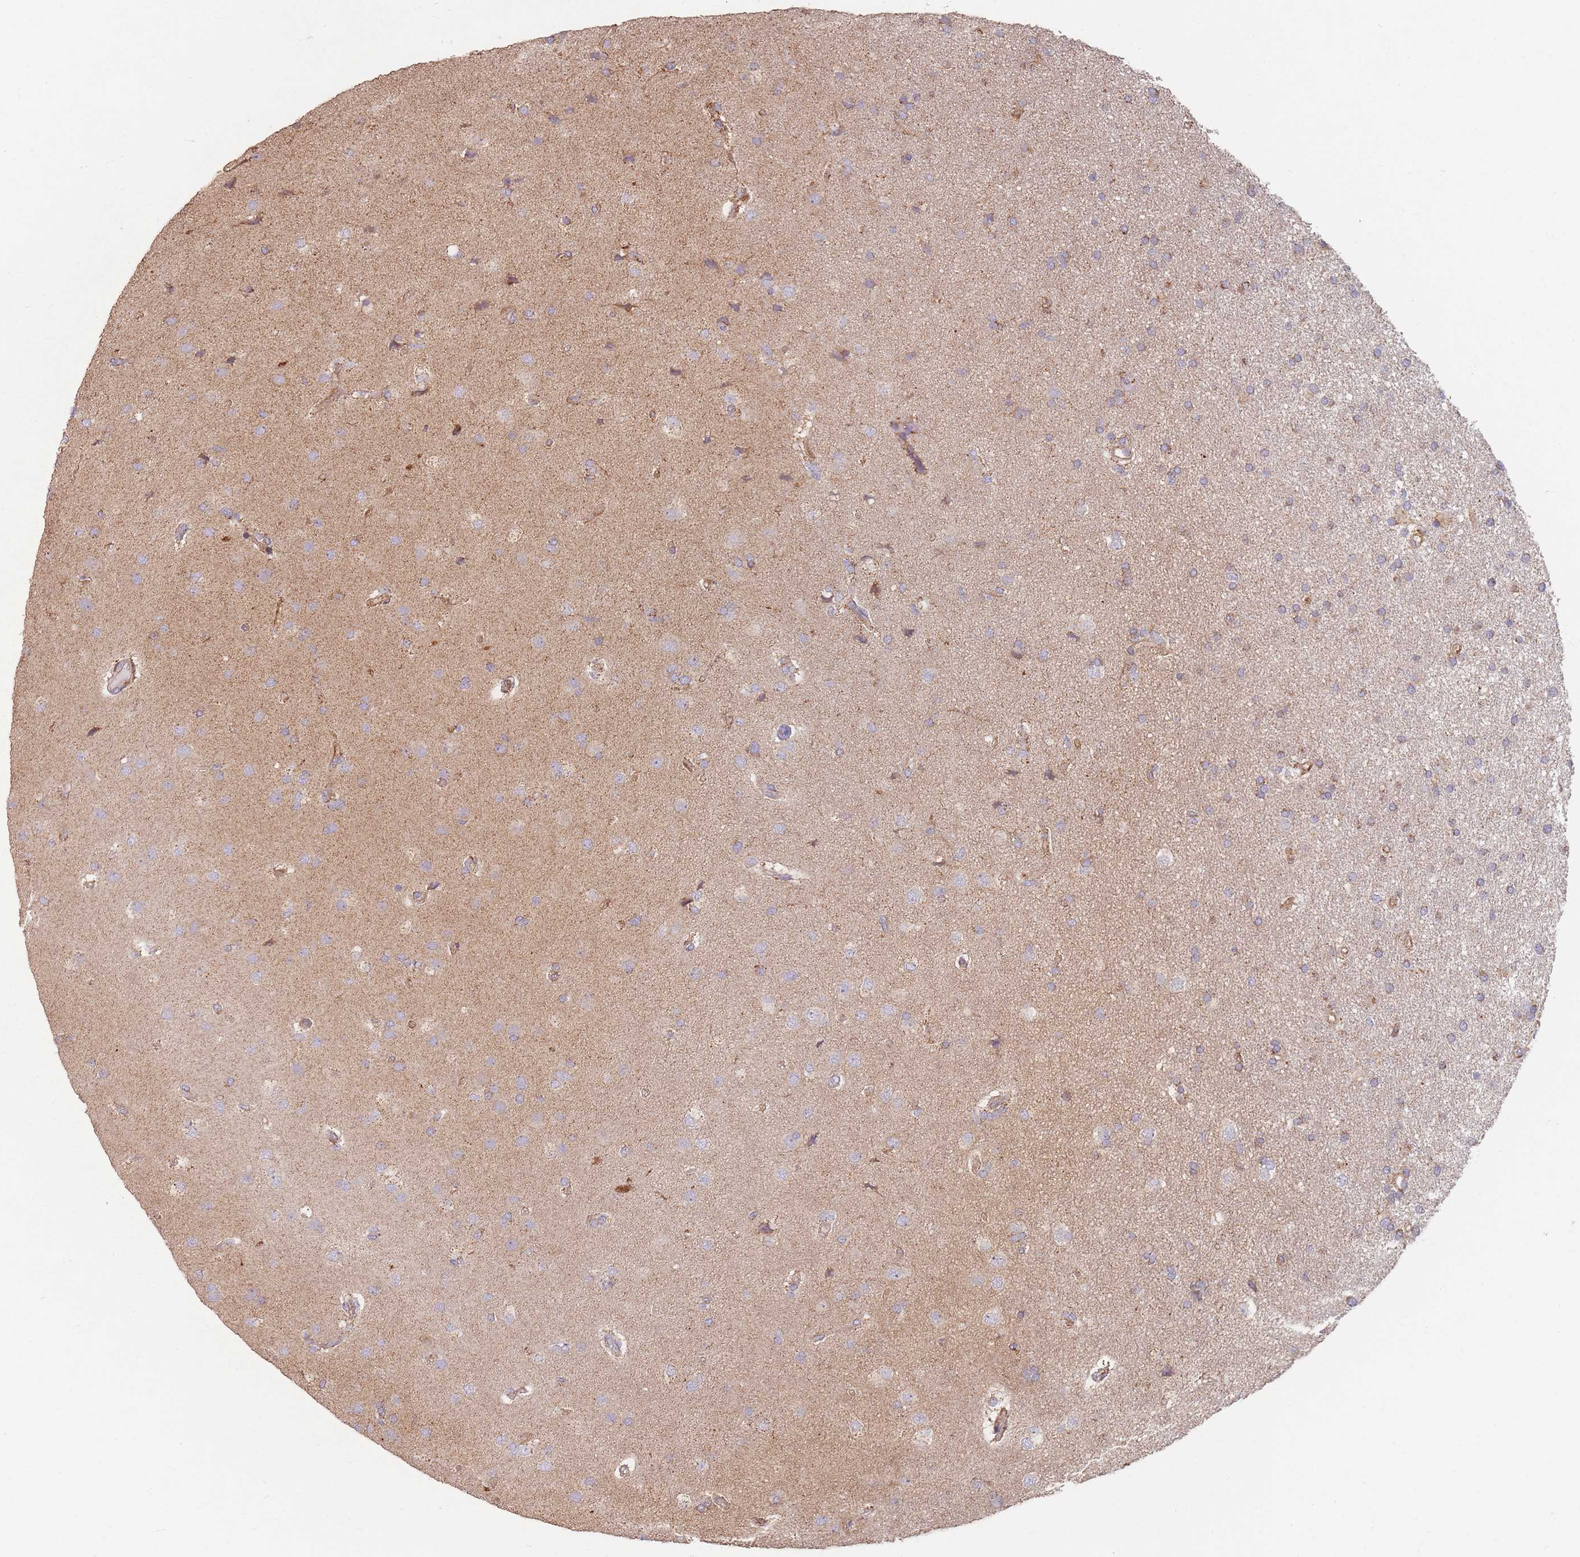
{"staining": {"intensity": "moderate", "quantity": ">75%", "location": "cytoplasmic/membranous"}, "tissue": "glioma", "cell_type": "Tumor cells", "image_type": "cancer", "snomed": [{"axis": "morphology", "description": "Glioma, malignant, High grade"}, {"axis": "topography", "description": "Brain"}], "caption": "Glioma stained with immunohistochemistry demonstrates moderate cytoplasmic/membranous staining in approximately >75% of tumor cells. The protein is shown in brown color, while the nuclei are stained blue.", "gene": "ESRP2", "patient": {"sex": "male", "age": 77}}